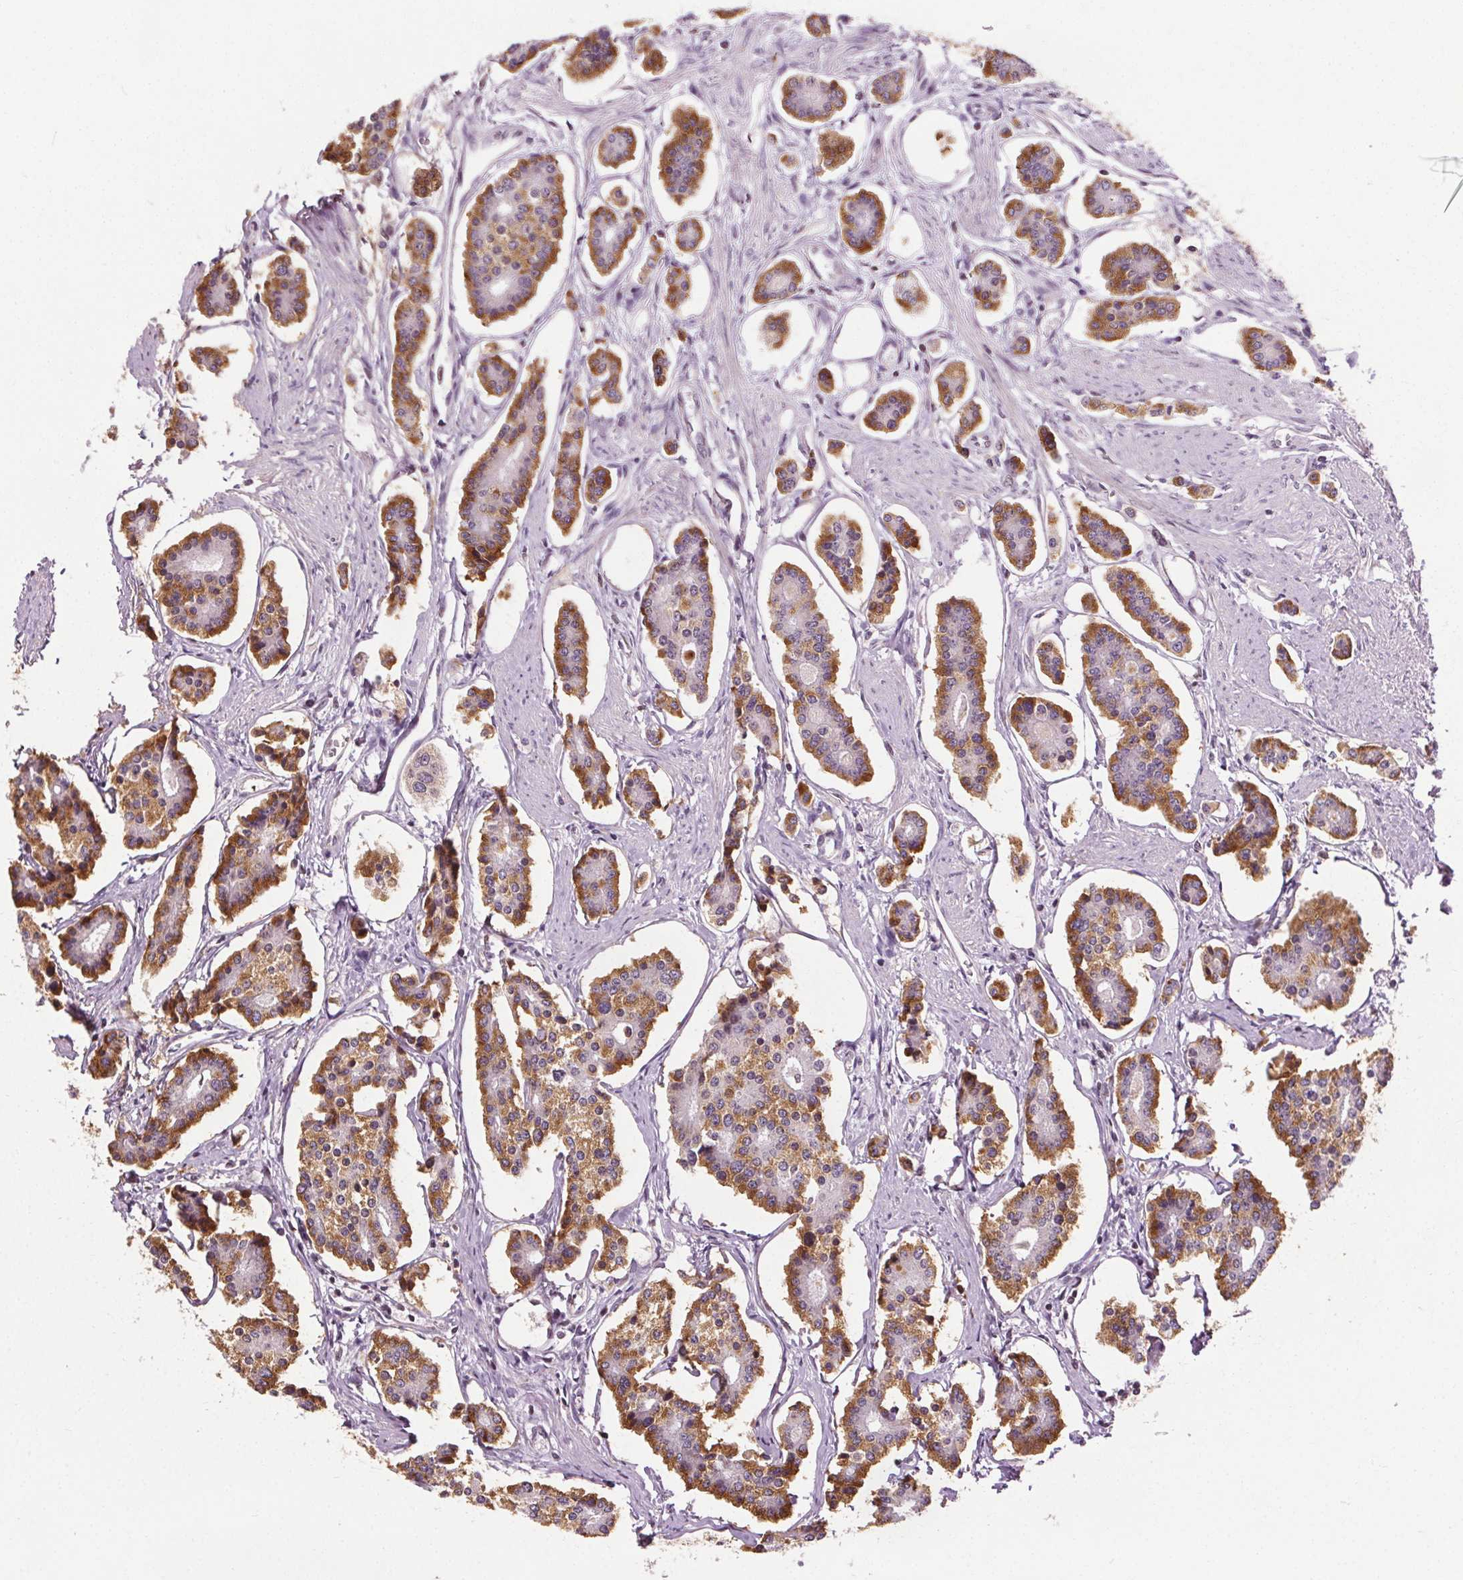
{"staining": {"intensity": "moderate", "quantity": "25%-75%", "location": "cytoplasmic/membranous"}, "tissue": "carcinoid", "cell_type": "Tumor cells", "image_type": "cancer", "snomed": [{"axis": "morphology", "description": "Carcinoid, malignant, NOS"}, {"axis": "topography", "description": "Small intestine"}], "caption": "Approximately 25%-75% of tumor cells in malignant carcinoid display moderate cytoplasmic/membranous protein staining as visualized by brown immunohistochemical staining.", "gene": "LFNG", "patient": {"sex": "female", "age": 65}}